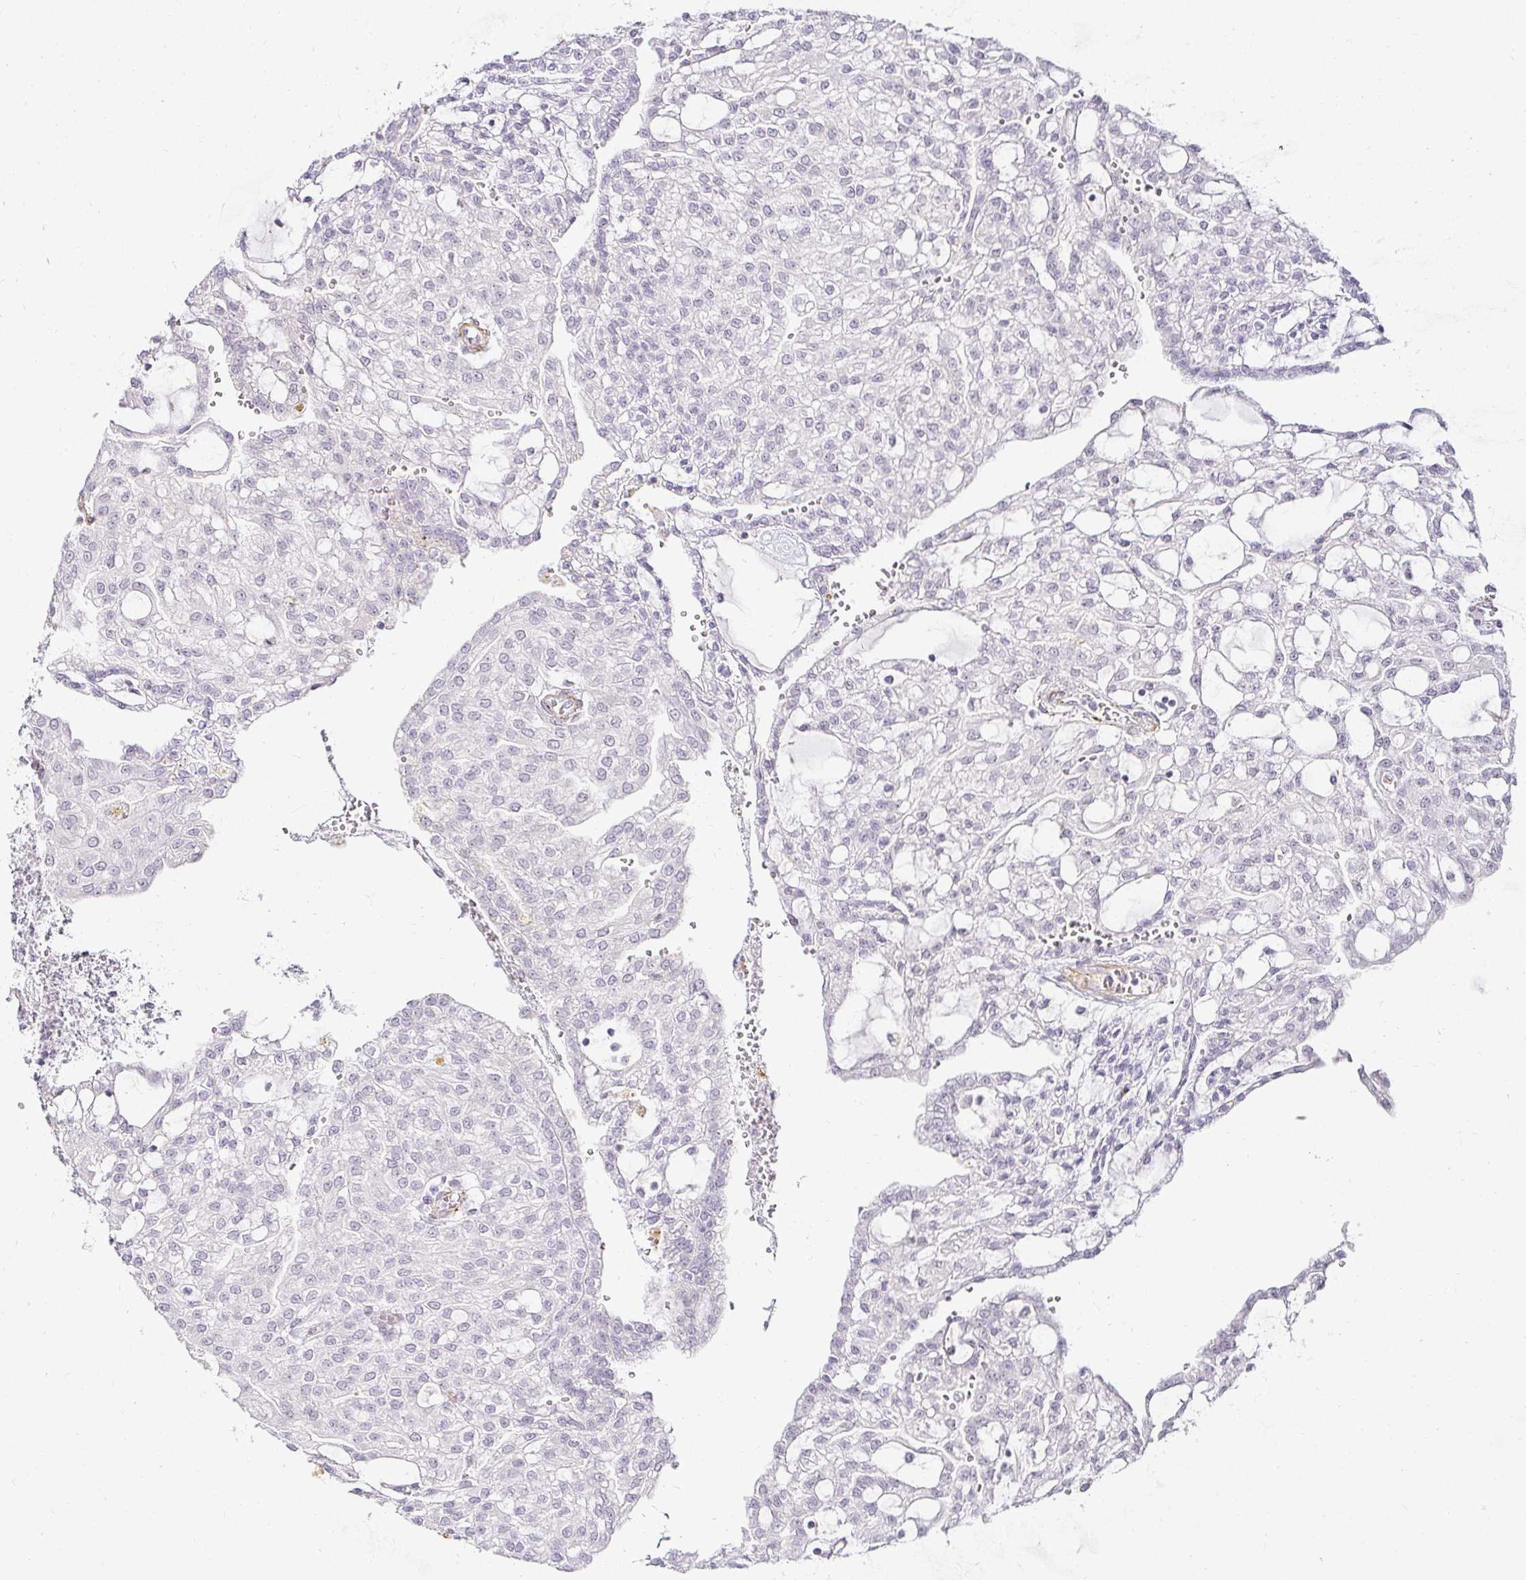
{"staining": {"intensity": "negative", "quantity": "none", "location": "none"}, "tissue": "renal cancer", "cell_type": "Tumor cells", "image_type": "cancer", "snomed": [{"axis": "morphology", "description": "Adenocarcinoma, NOS"}, {"axis": "topography", "description": "Kidney"}], "caption": "Immunohistochemistry (IHC) image of human renal adenocarcinoma stained for a protein (brown), which reveals no positivity in tumor cells.", "gene": "ACAN", "patient": {"sex": "male", "age": 63}}